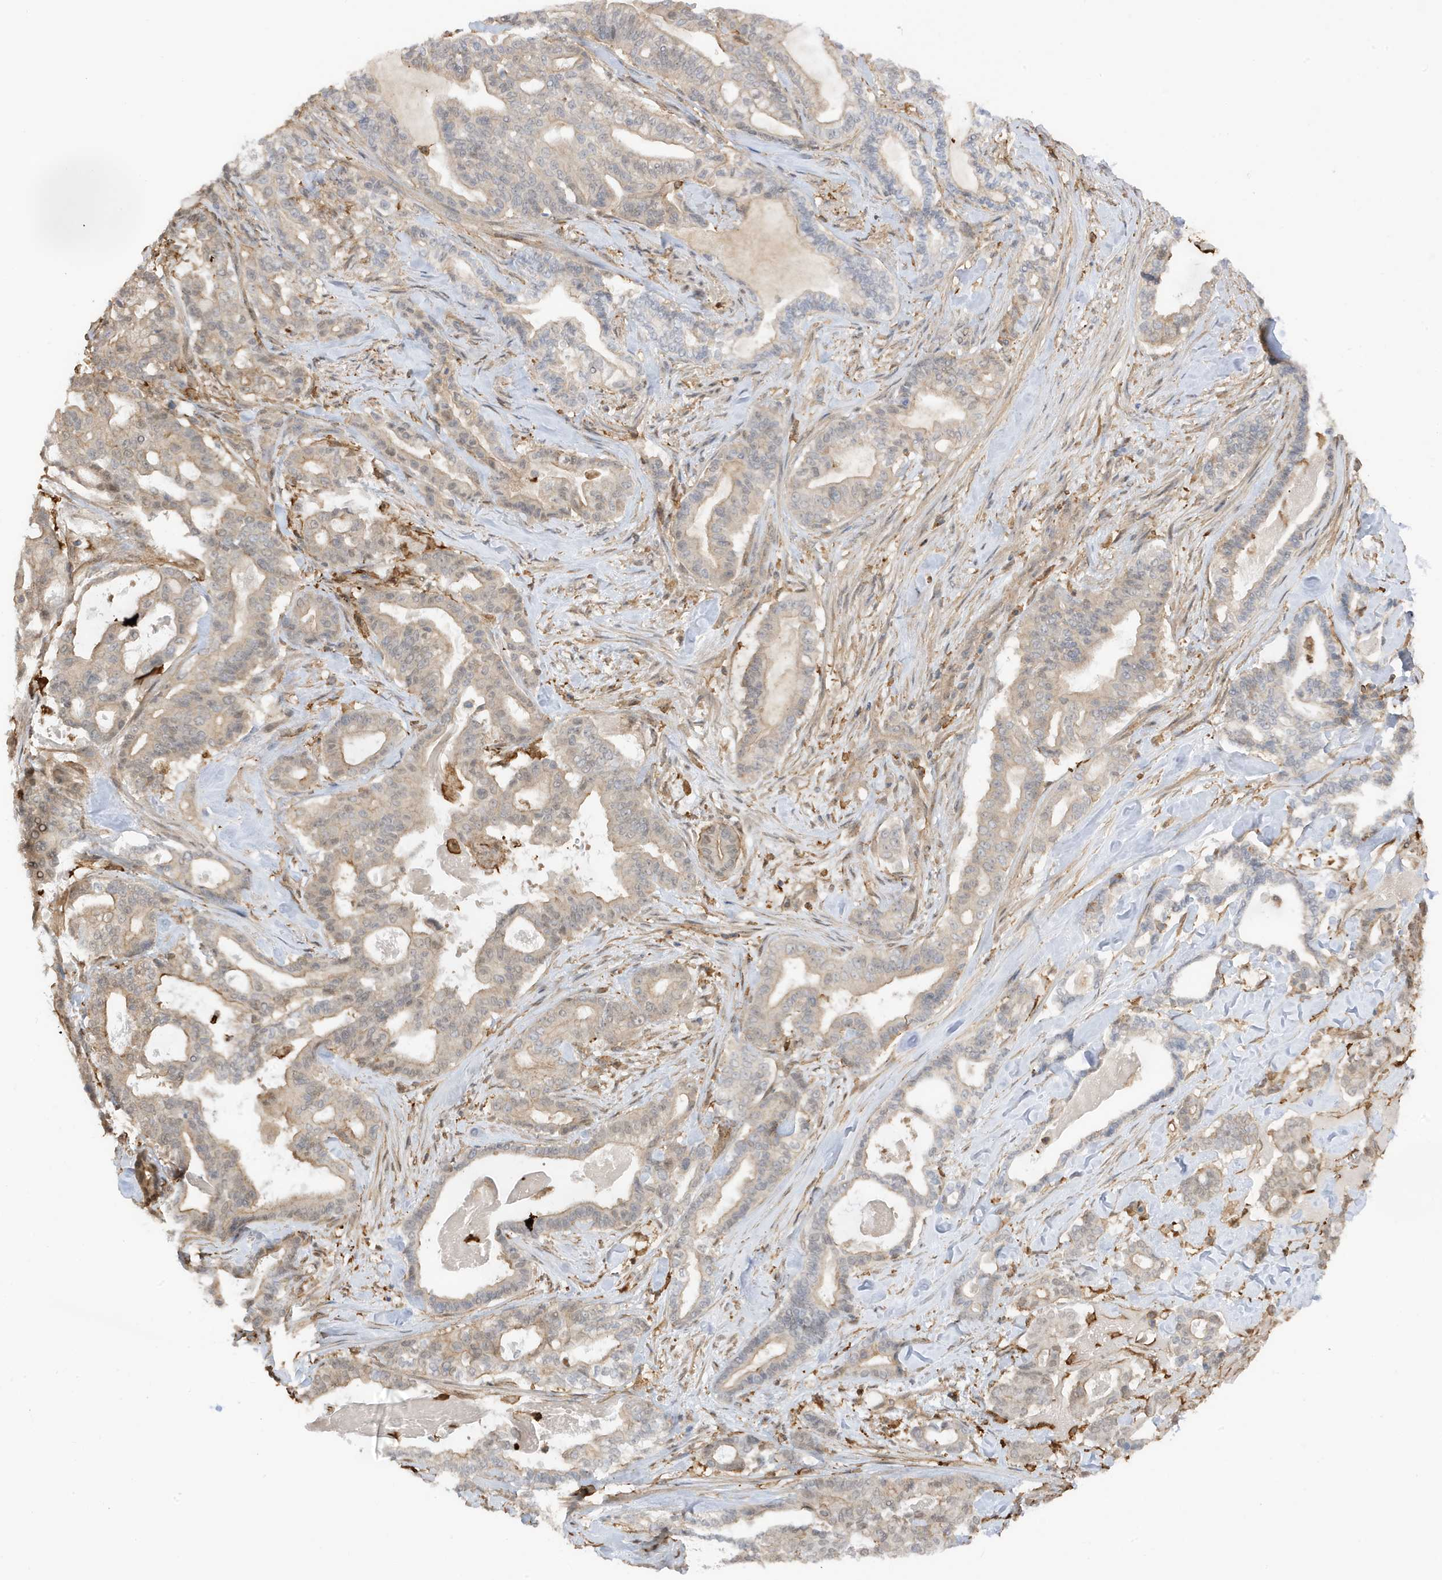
{"staining": {"intensity": "weak", "quantity": "<25%", "location": "cytoplasmic/membranous"}, "tissue": "pancreatic cancer", "cell_type": "Tumor cells", "image_type": "cancer", "snomed": [{"axis": "morphology", "description": "Adenocarcinoma, NOS"}, {"axis": "topography", "description": "Pancreas"}], "caption": "DAB (3,3'-diaminobenzidine) immunohistochemical staining of pancreatic cancer (adenocarcinoma) shows no significant expression in tumor cells.", "gene": "PHACTR2", "patient": {"sex": "male", "age": 63}}